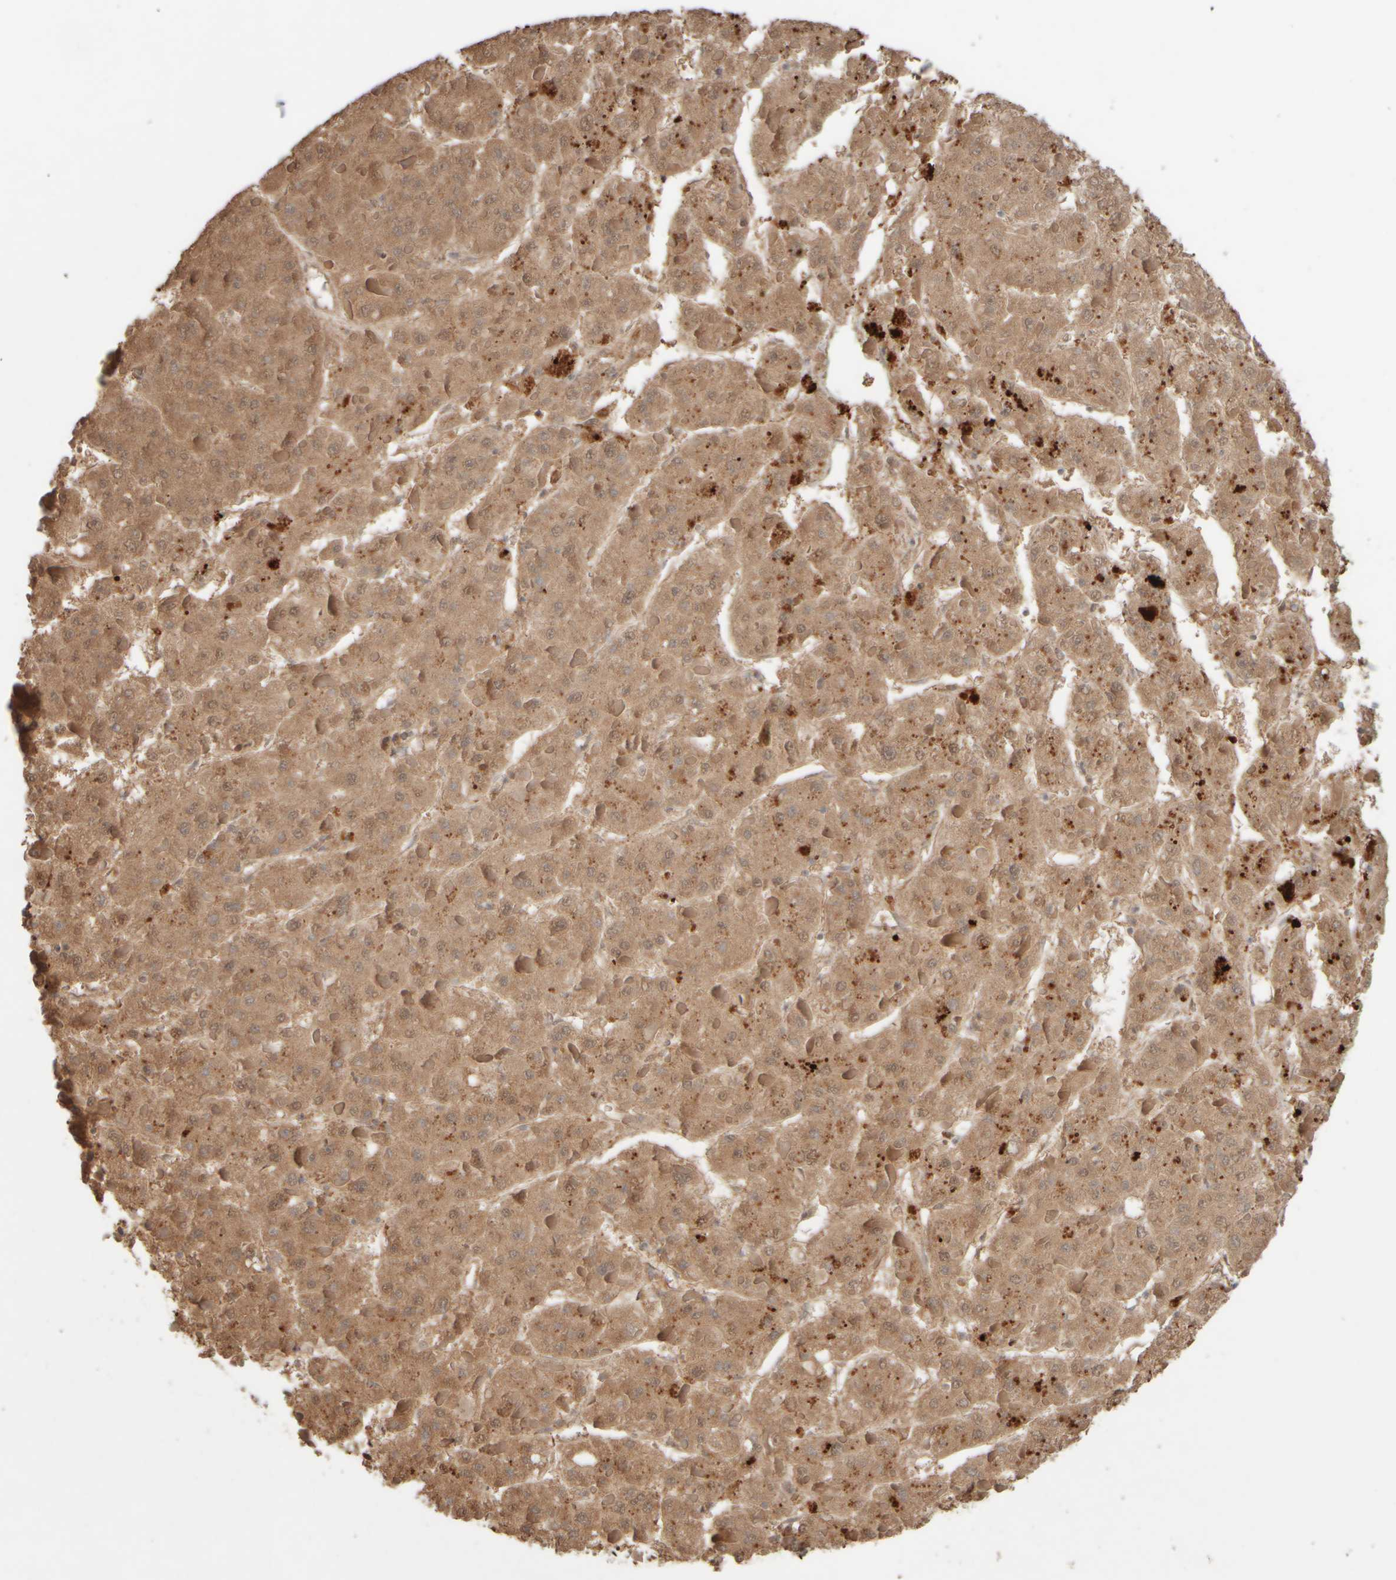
{"staining": {"intensity": "moderate", "quantity": ">75%", "location": "cytoplasmic/membranous,nuclear"}, "tissue": "liver cancer", "cell_type": "Tumor cells", "image_type": "cancer", "snomed": [{"axis": "morphology", "description": "Carcinoma, Hepatocellular, NOS"}, {"axis": "topography", "description": "Liver"}], "caption": "Liver hepatocellular carcinoma was stained to show a protein in brown. There is medium levels of moderate cytoplasmic/membranous and nuclear staining in about >75% of tumor cells. The protein of interest is shown in brown color, while the nuclei are stained blue.", "gene": "EIF2B3", "patient": {"sex": "female", "age": 73}}